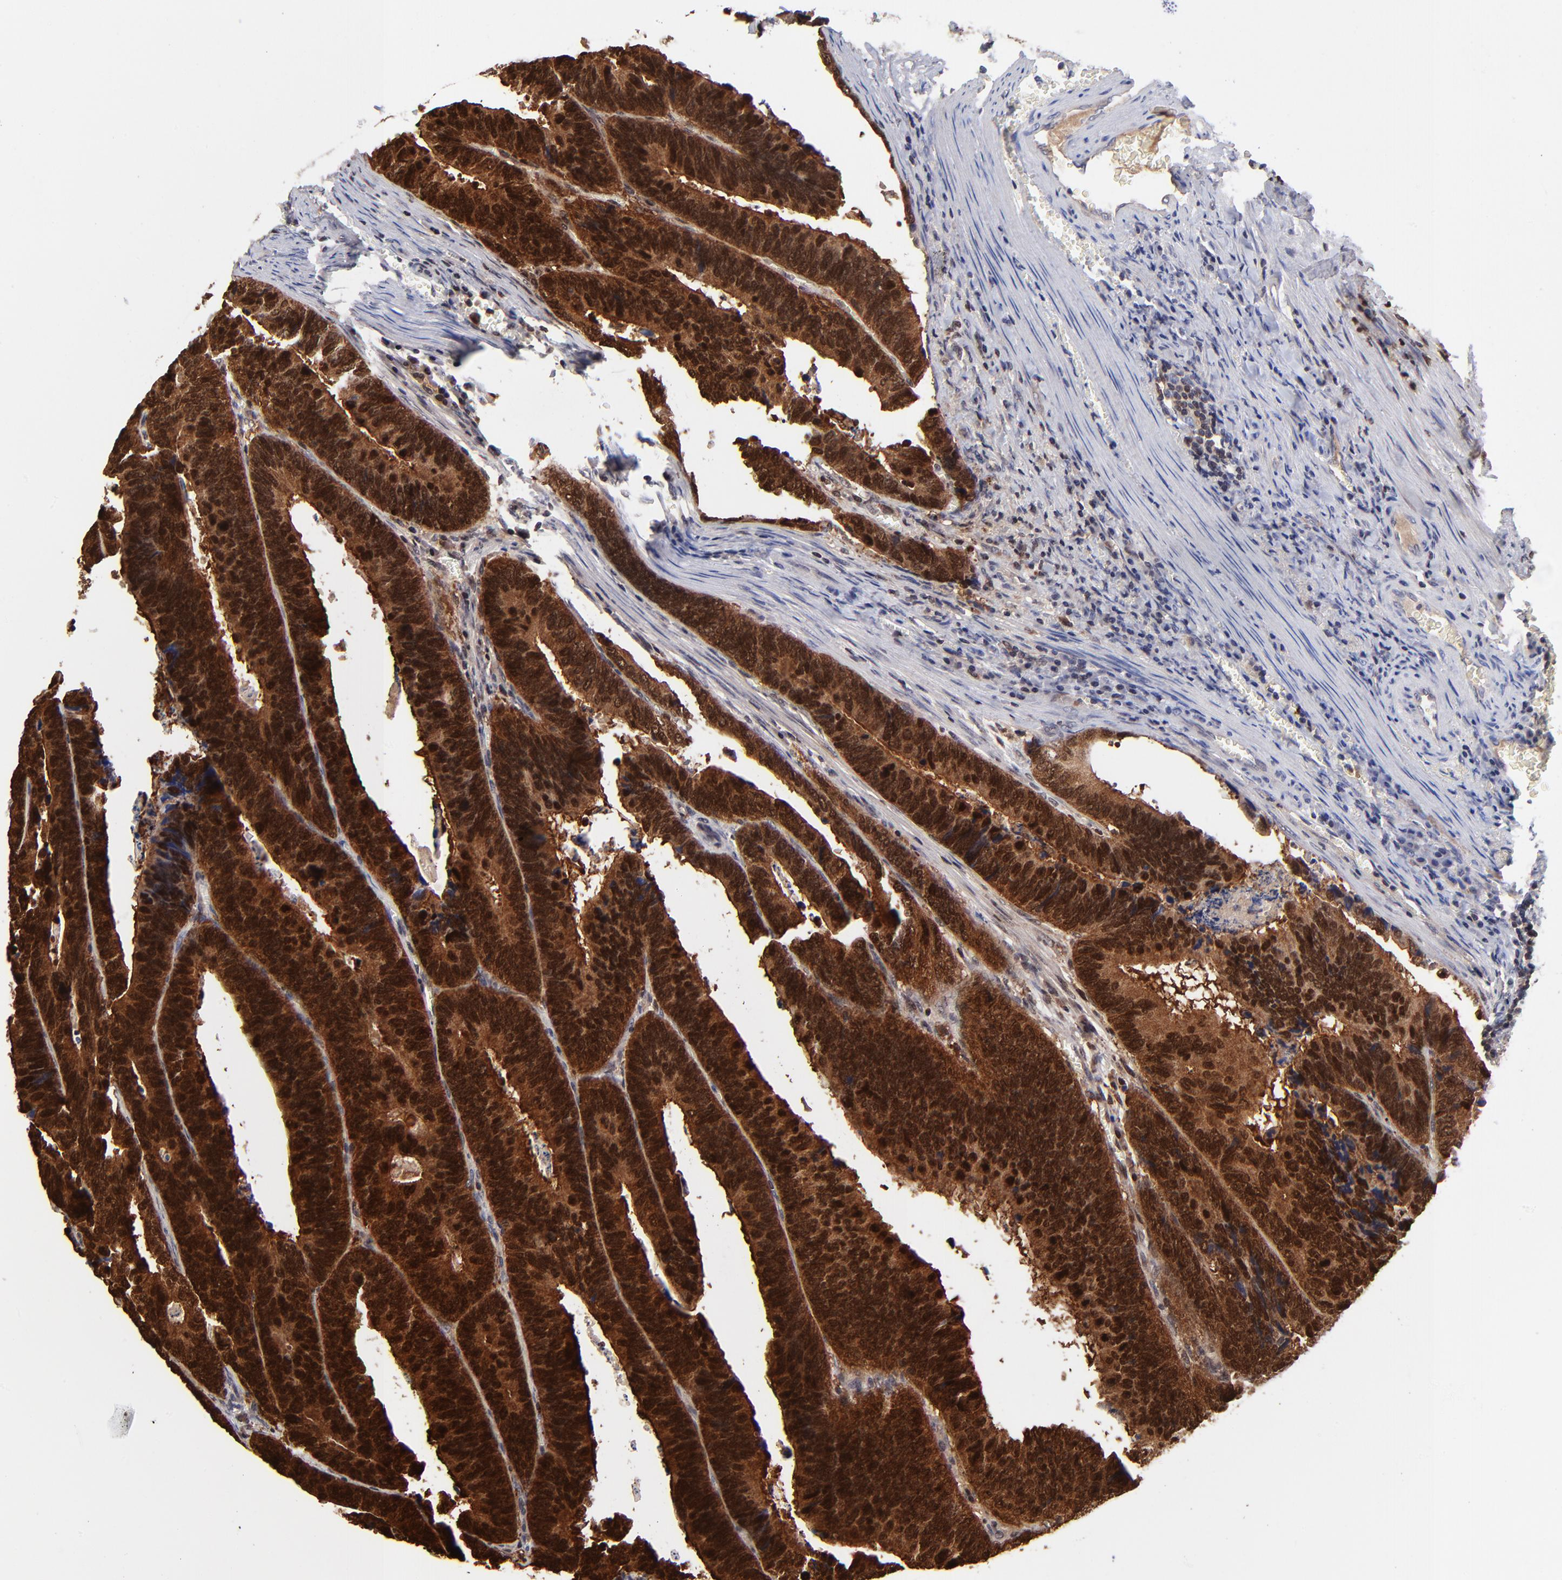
{"staining": {"intensity": "strong", "quantity": ">75%", "location": "cytoplasmic/membranous,nuclear"}, "tissue": "colorectal cancer", "cell_type": "Tumor cells", "image_type": "cancer", "snomed": [{"axis": "morphology", "description": "Adenocarcinoma, NOS"}, {"axis": "topography", "description": "Colon"}], "caption": "Immunohistochemistry (IHC) histopathology image of adenocarcinoma (colorectal) stained for a protein (brown), which reveals high levels of strong cytoplasmic/membranous and nuclear staining in approximately >75% of tumor cells.", "gene": "DCTPP1", "patient": {"sex": "male", "age": 72}}